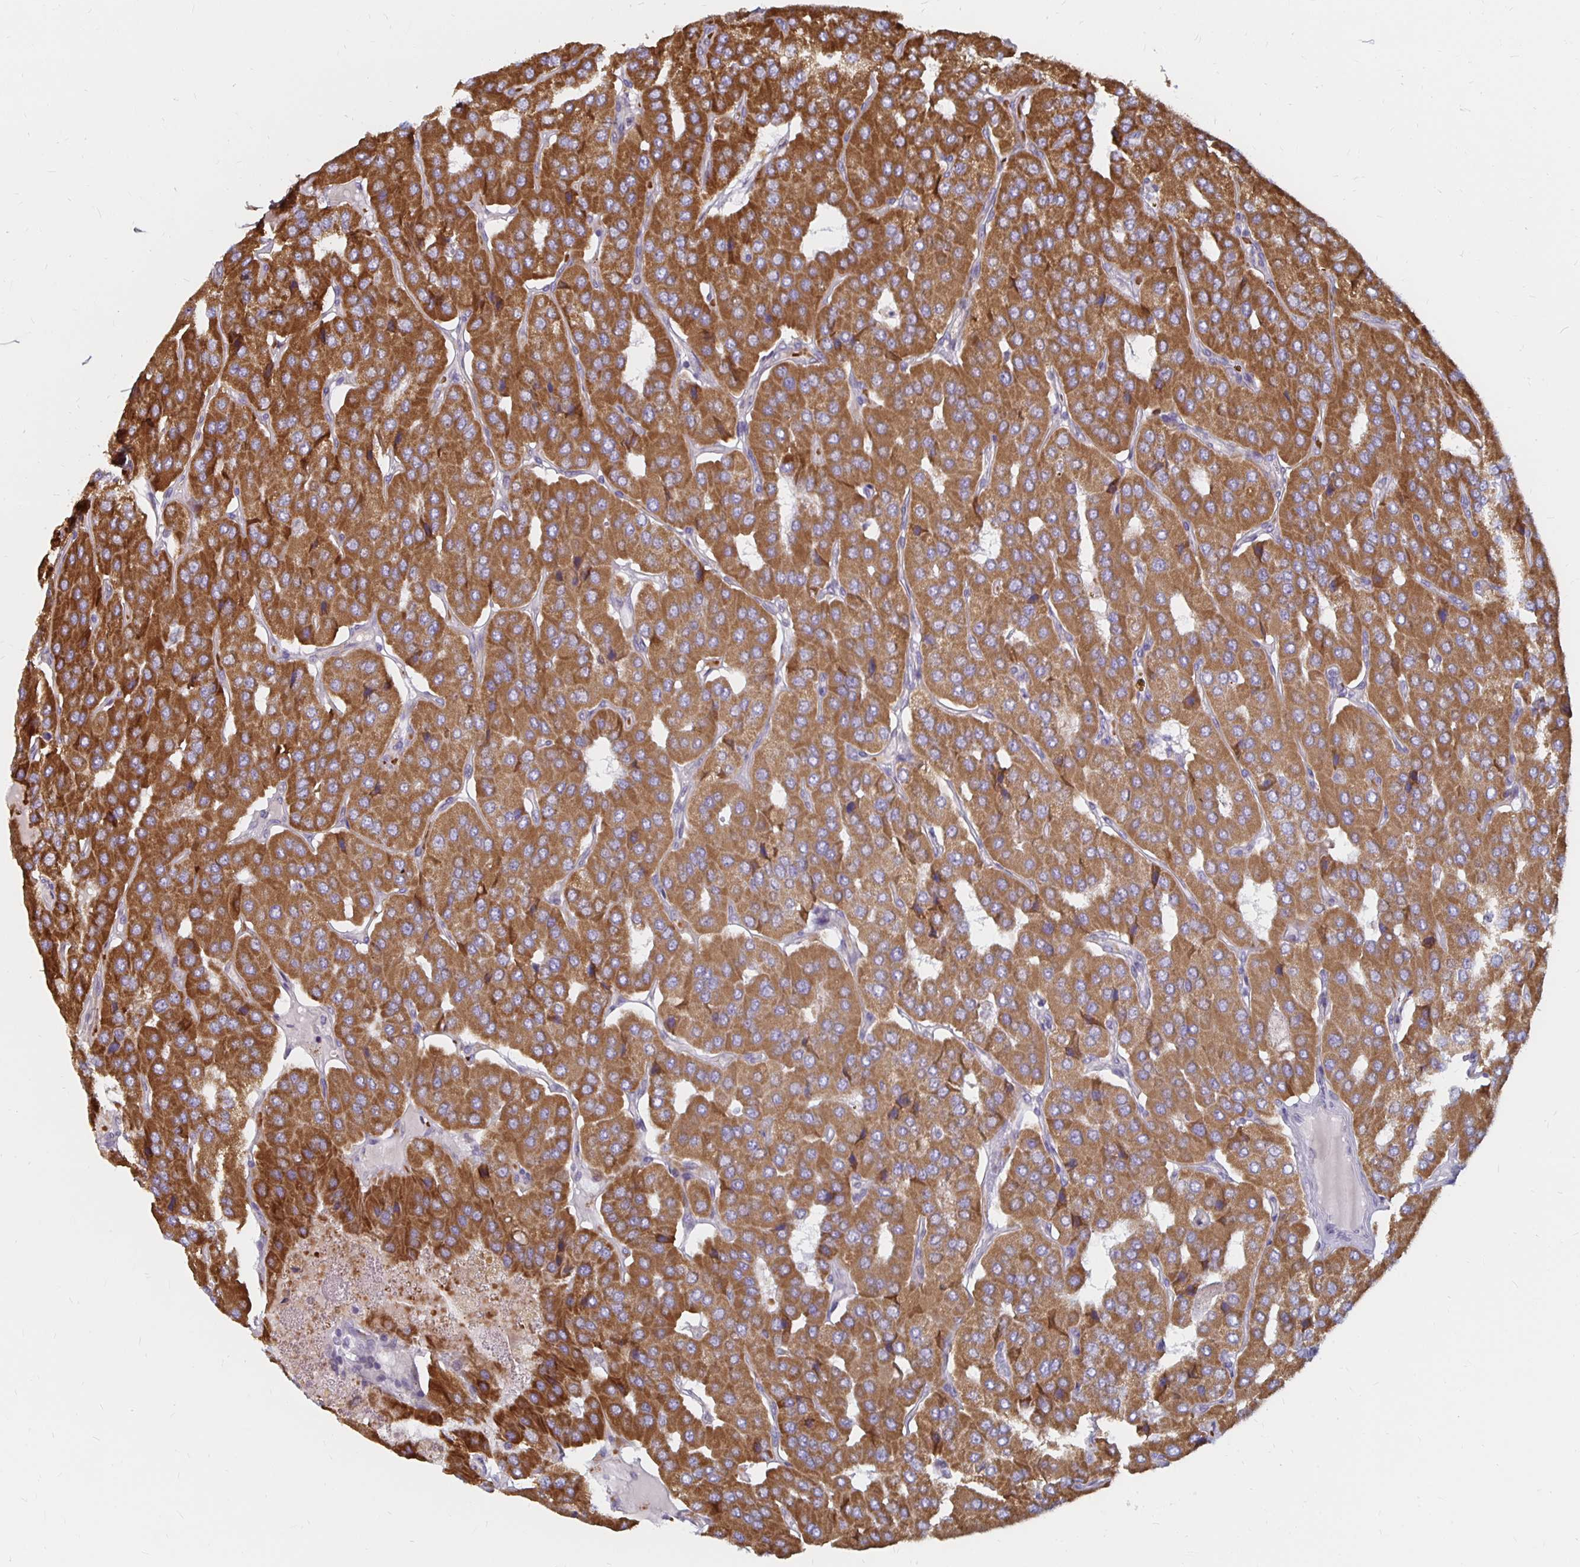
{"staining": {"intensity": "strong", "quantity": ">75%", "location": "cytoplasmic/membranous"}, "tissue": "parathyroid gland", "cell_type": "Glandular cells", "image_type": "normal", "snomed": [{"axis": "morphology", "description": "Normal tissue, NOS"}, {"axis": "morphology", "description": "Adenoma, NOS"}, {"axis": "topography", "description": "Parathyroid gland"}], "caption": "High-magnification brightfield microscopy of normal parathyroid gland stained with DAB (3,3'-diaminobenzidine) (brown) and counterstained with hematoxylin (blue). glandular cells exhibit strong cytoplasmic/membranous positivity is appreciated in approximately>75% of cells. (DAB (3,3'-diaminobenzidine) = brown stain, brightfield microscopy at high magnification).", "gene": "MRPL28", "patient": {"sex": "female", "age": 86}}